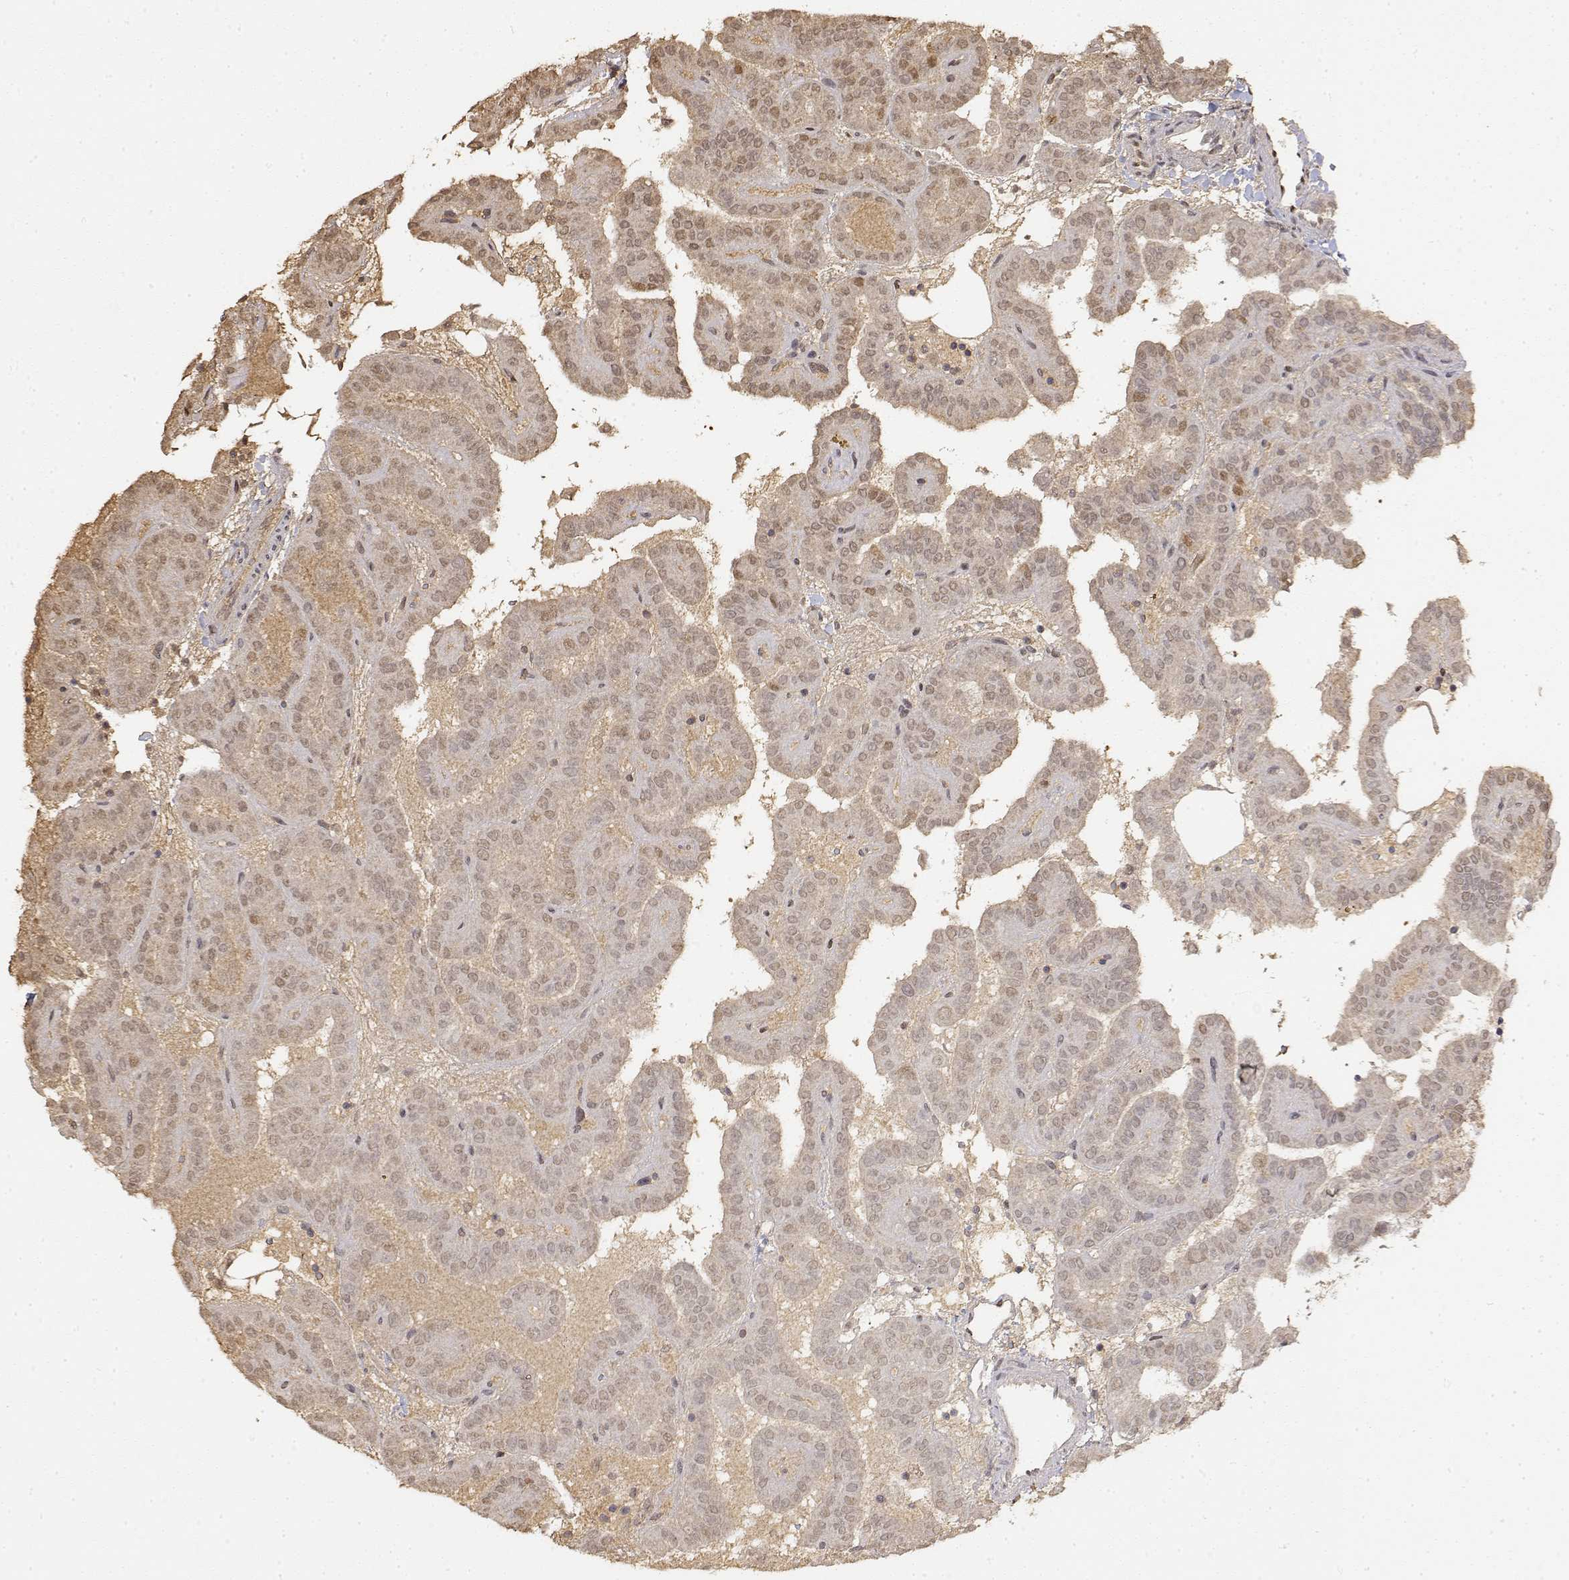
{"staining": {"intensity": "weak", "quantity": ">75%", "location": "nuclear"}, "tissue": "thyroid cancer", "cell_type": "Tumor cells", "image_type": "cancer", "snomed": [{"axis": "morphology", "description": "Papillary adenocarcinoma, NOS"}, {"axis": "topography", "description": "Thyroid gland"}], "caption": "This is an image of immunohistochemistry (IHC) staining of thyroid papillary adenocarcinoma, which shows weak positivity in the nuclear of tumor cells.", "gene": "TPI1", "patient": {"sex": "female", "age": 46}}